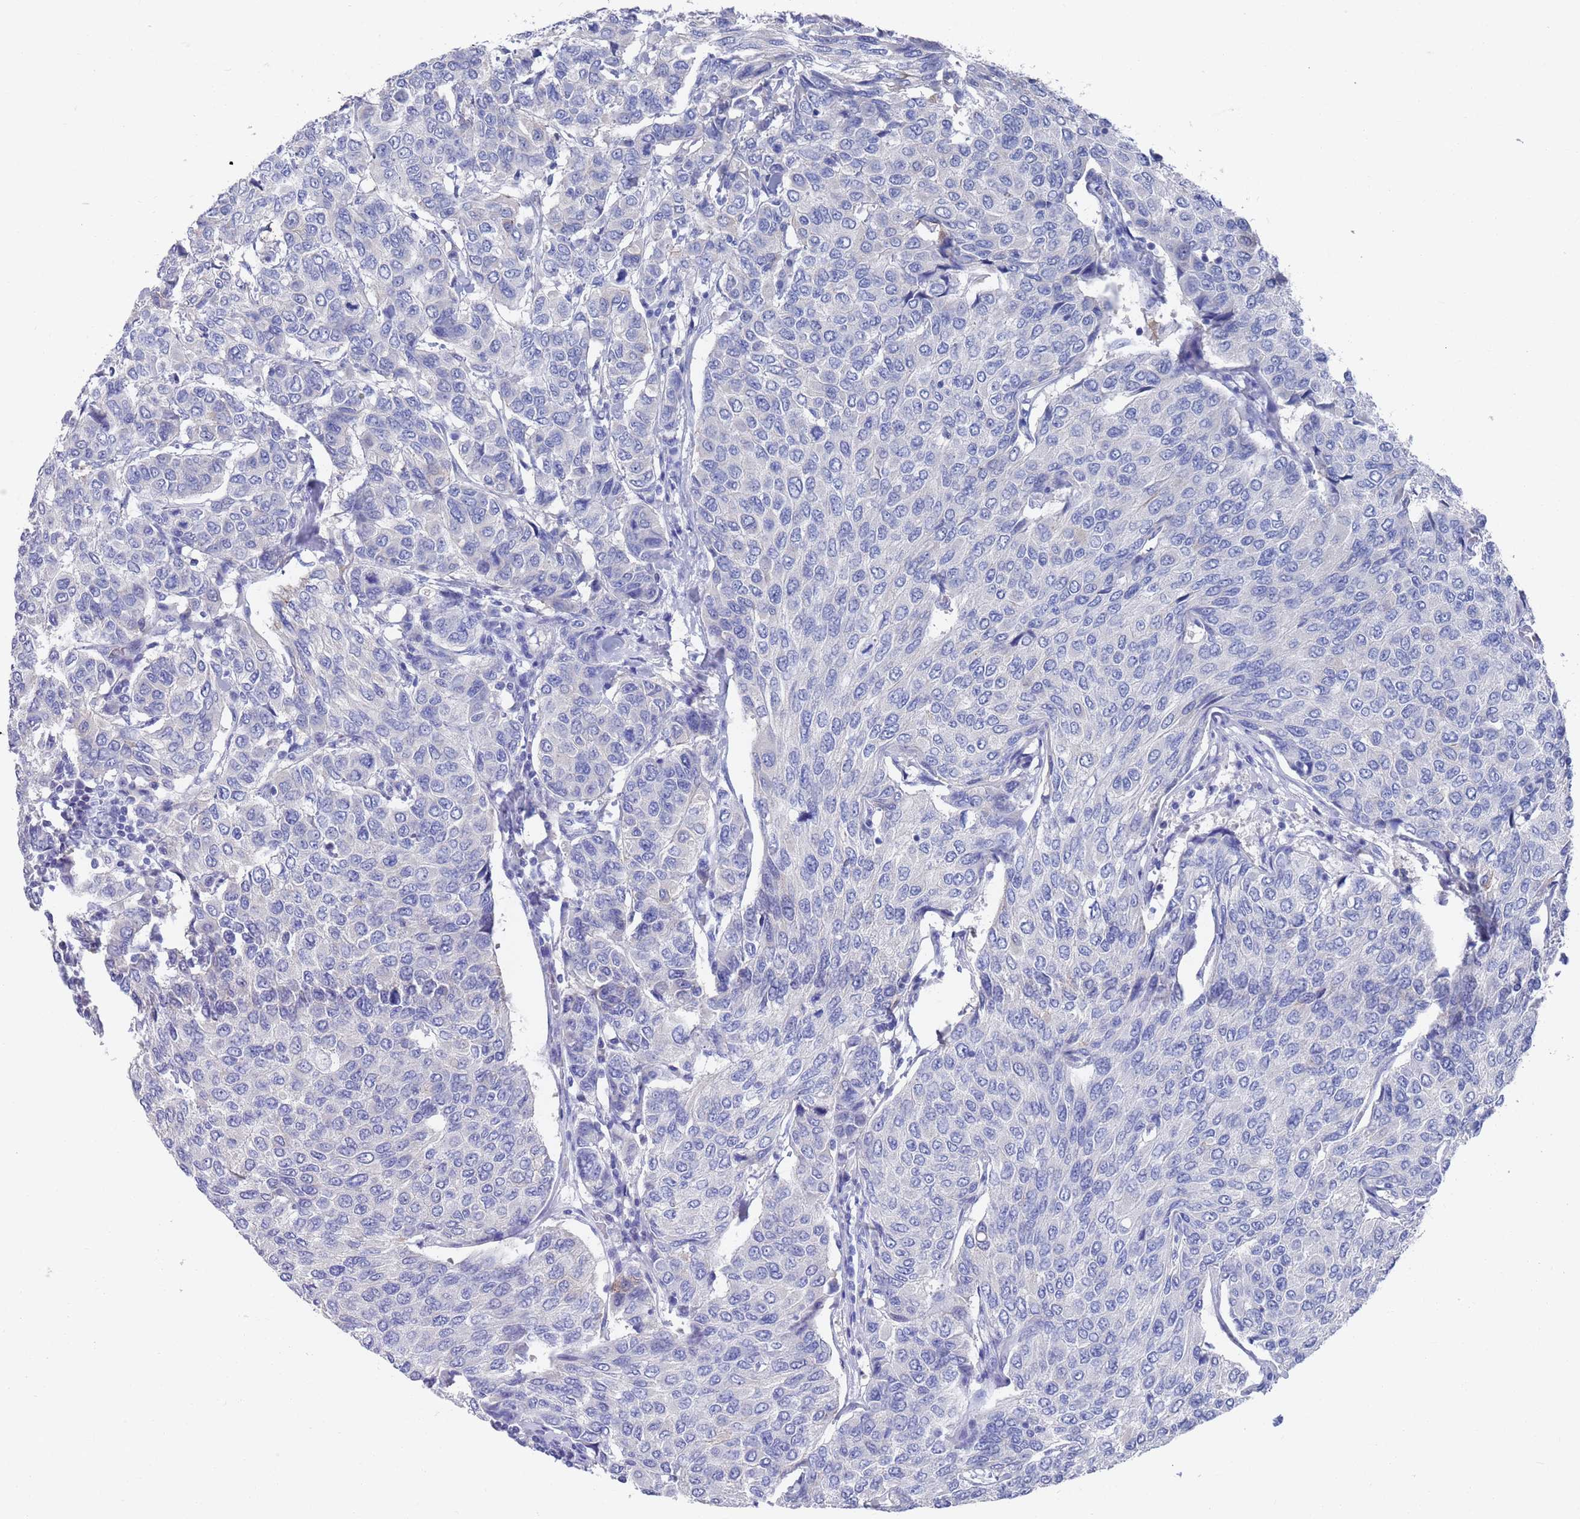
{"staining": {"intensity": "negative", "quantity": "none", "location": "none"}, "tissue": "breast cancer", "cell_type": "Tumor cells", "image_type": "cancer", "snomed": [{"axis": "morphology", "description": "Duct carcinoma"}, {"axis": "topography", "description": "Breast"}], "caption": "Photomicrograph shows no protein positivity in tumor cells of breast cancer (invasive ductal carcinoma) tissue. (DAB (3,3'-diaminobenzidine) immunohistochemistry with hematoxylin counter stain).", "gene": "MTMR2", "patient": {"sex": "female", "age": 55}}